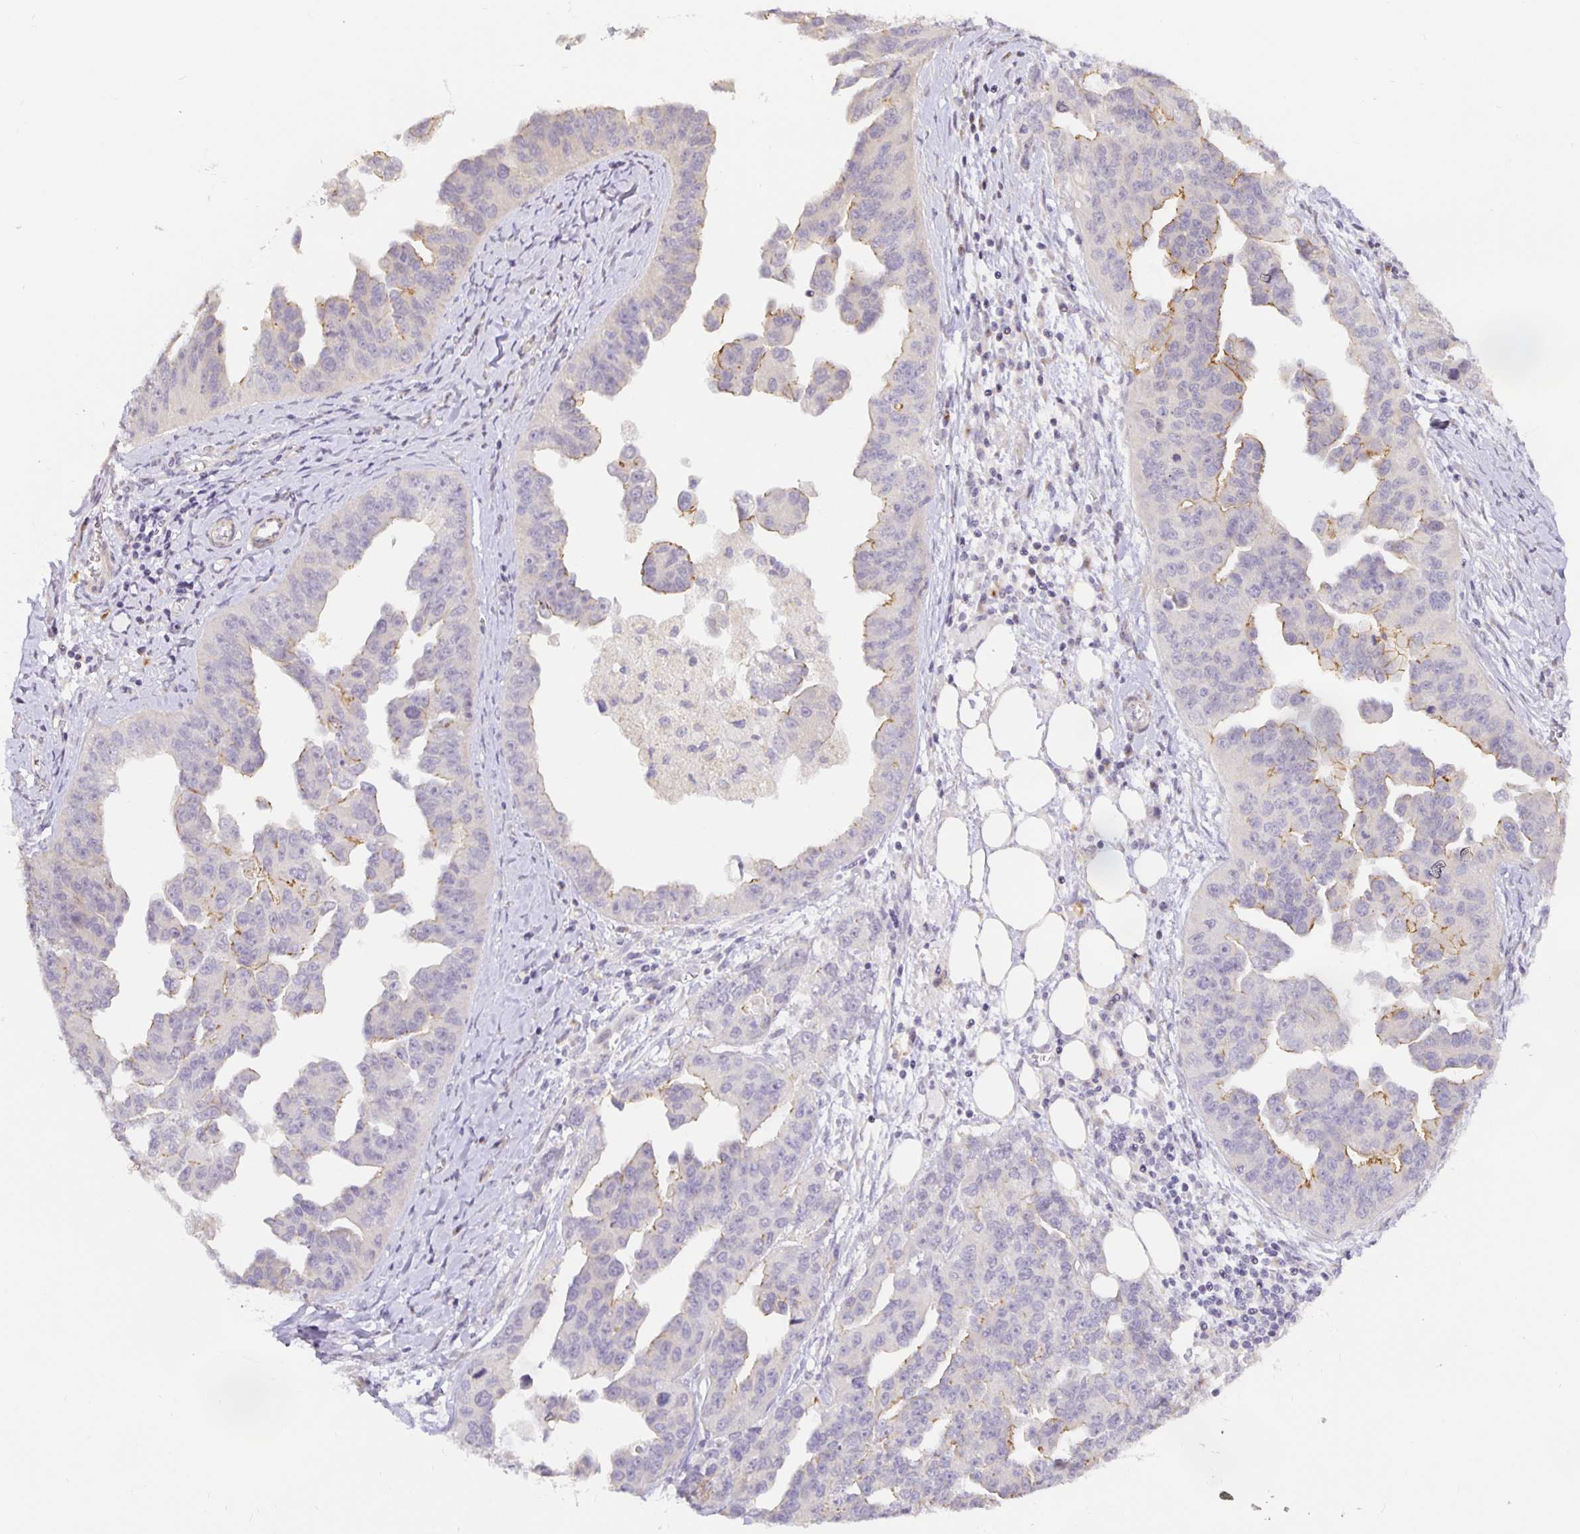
{"staining": {"intensity": "weak", "quantity": "<25%", "location": "cytoplasmic/membranous"}, "tissue": "ovarian cancer", "cell_type": "Tumor cells", "image_type": "cancer", "snomed": [{"axis": "morphology", "description": "Cystadenocarcinoma, serous, NOS"}, {"axis": "topography", "description": "Ovary"}], "caption": "Tumor cells show no significant positivity in ovarian cancer (serous cystadenocarcinoma).", "gene": "TJP3", "patient": {"sex": "female", "age": 75}}